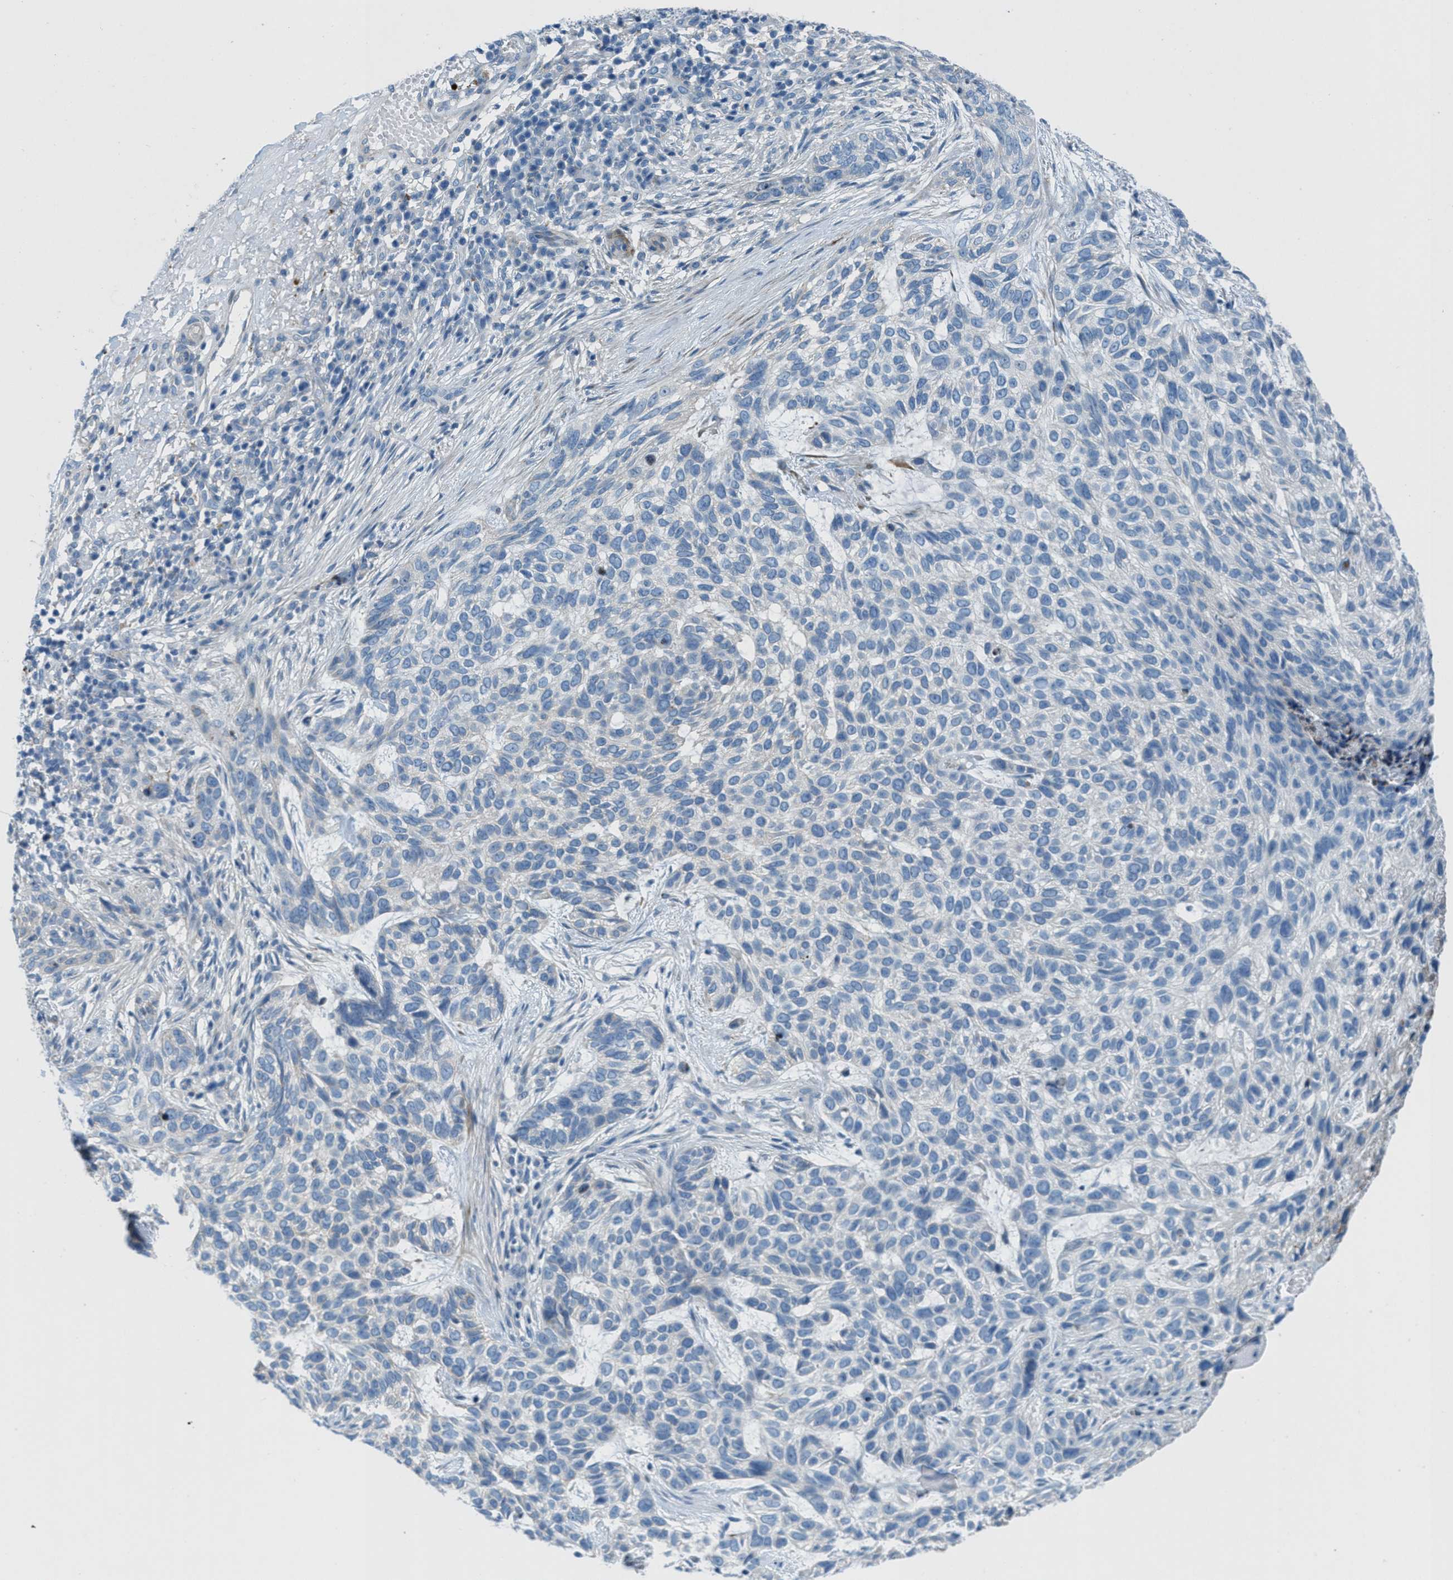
{"staining": {"intensity": "negative", "quantity": "none", "location": "none"}, "tissue": "skin cancer", "cell_type": "Tumor cells", "image_type": "cancer", "snomed": [{"axis": "morphology", "description": "Normal tissue, NOS"}, {"axis": "morphology", "description": "Basal cell carcinoma"}, {"axis": "topography", "description": "Skin"}], "caption": "Skin basal cell carcinoma stained for a protein using immunohistochemistry shows no positivity tumor cells.", "gene": "MFSD13A", "patient": {"sex": "male", "age": 79}}